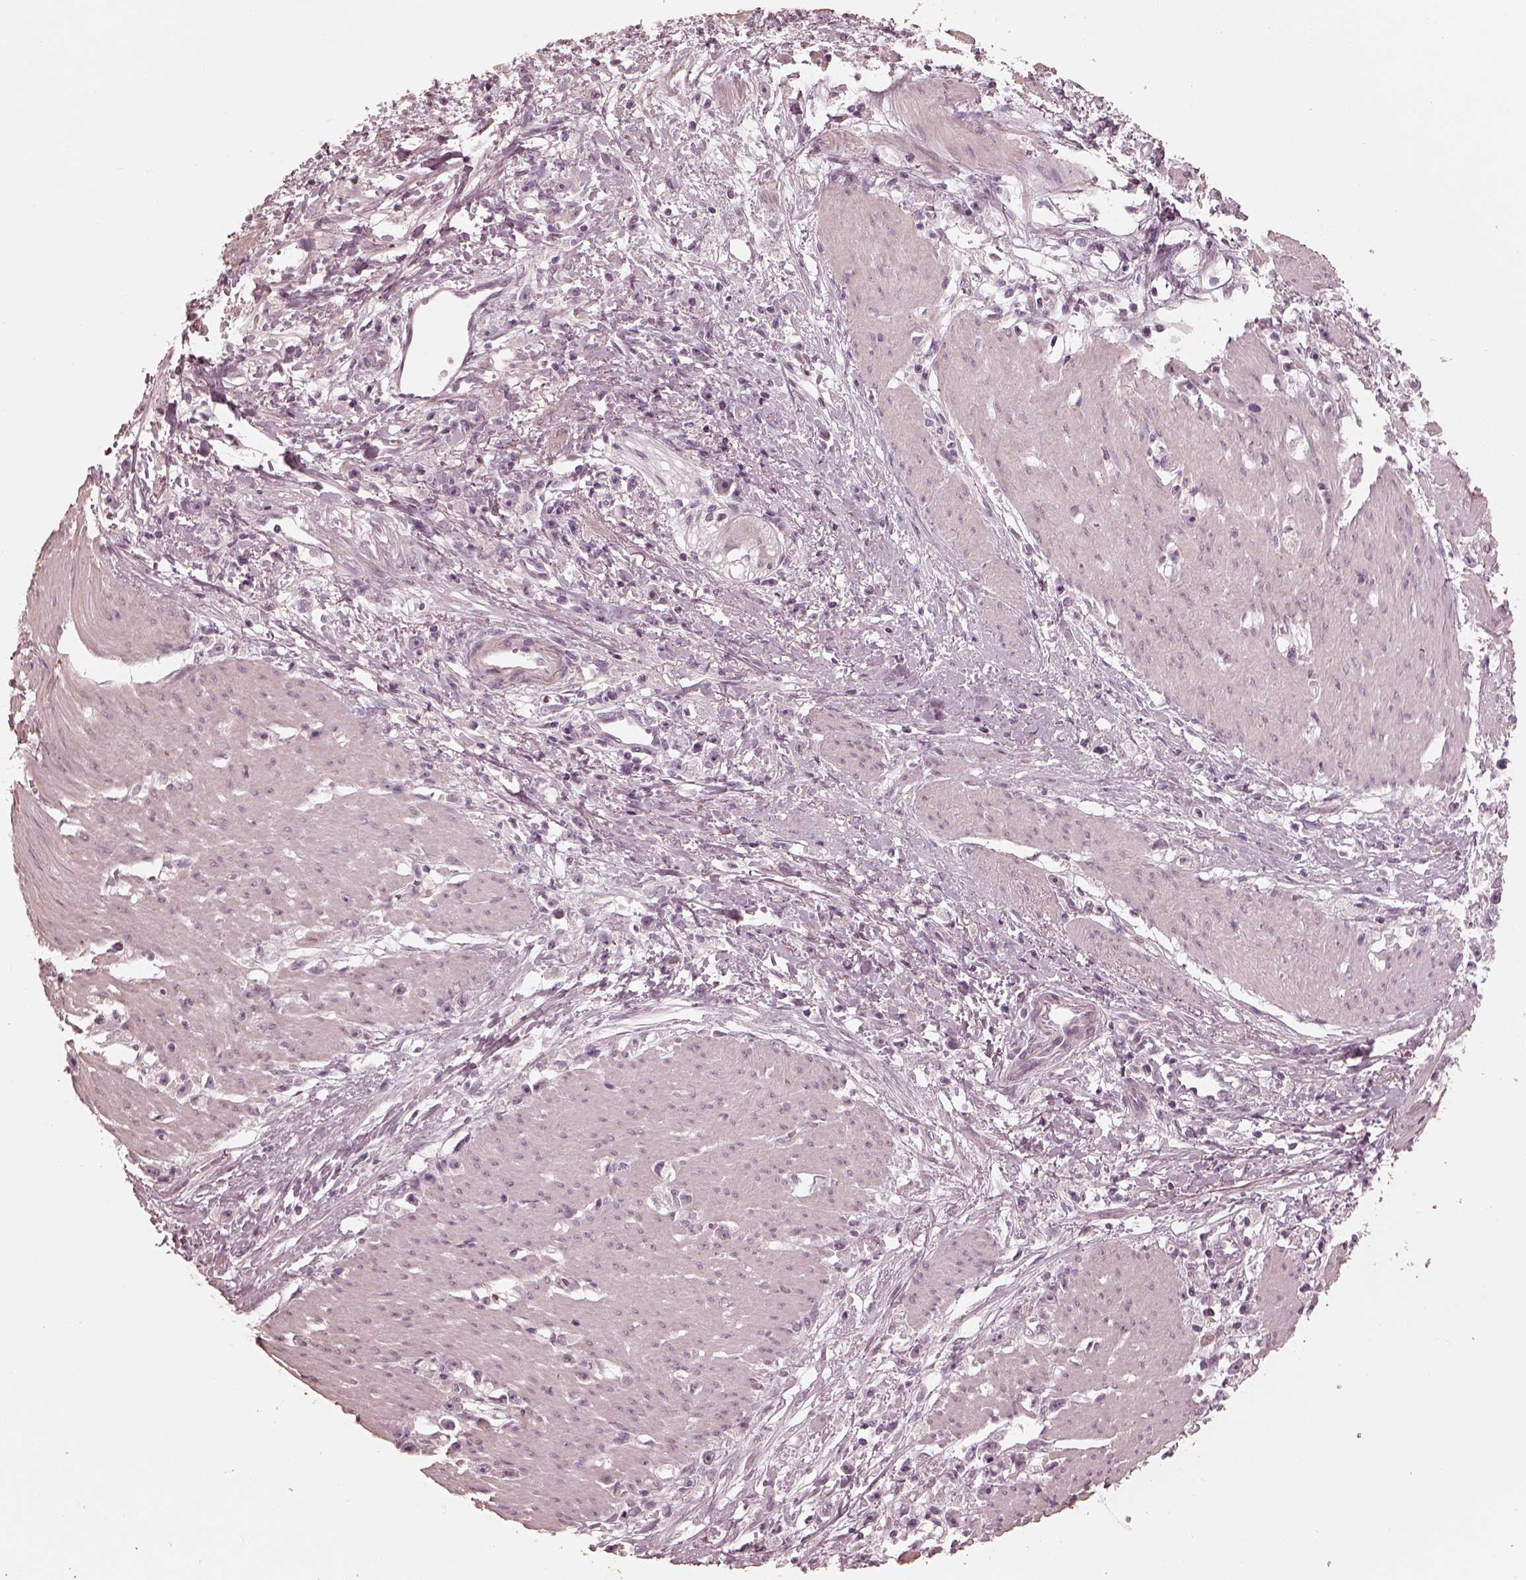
{"staining": {"intensity": "negative", "quantity": "none", "location": "none"}, "tissue": "stomach cancer", "cell_type": "Tumor cells", "image_type": "cancer", "snomed": [{"axis": "morphology", "description": "Adenocarcinoma, NOS"}, {"axis": "topography", "description": "Stomach"}], "caption": "This is a photomicrograph of IHC staining of stomach cancer (adenocarcinoma), which shows no expression in tumor cells.", "gene": "ADRB3", "patient": {"sex": "female", "age": 59}}